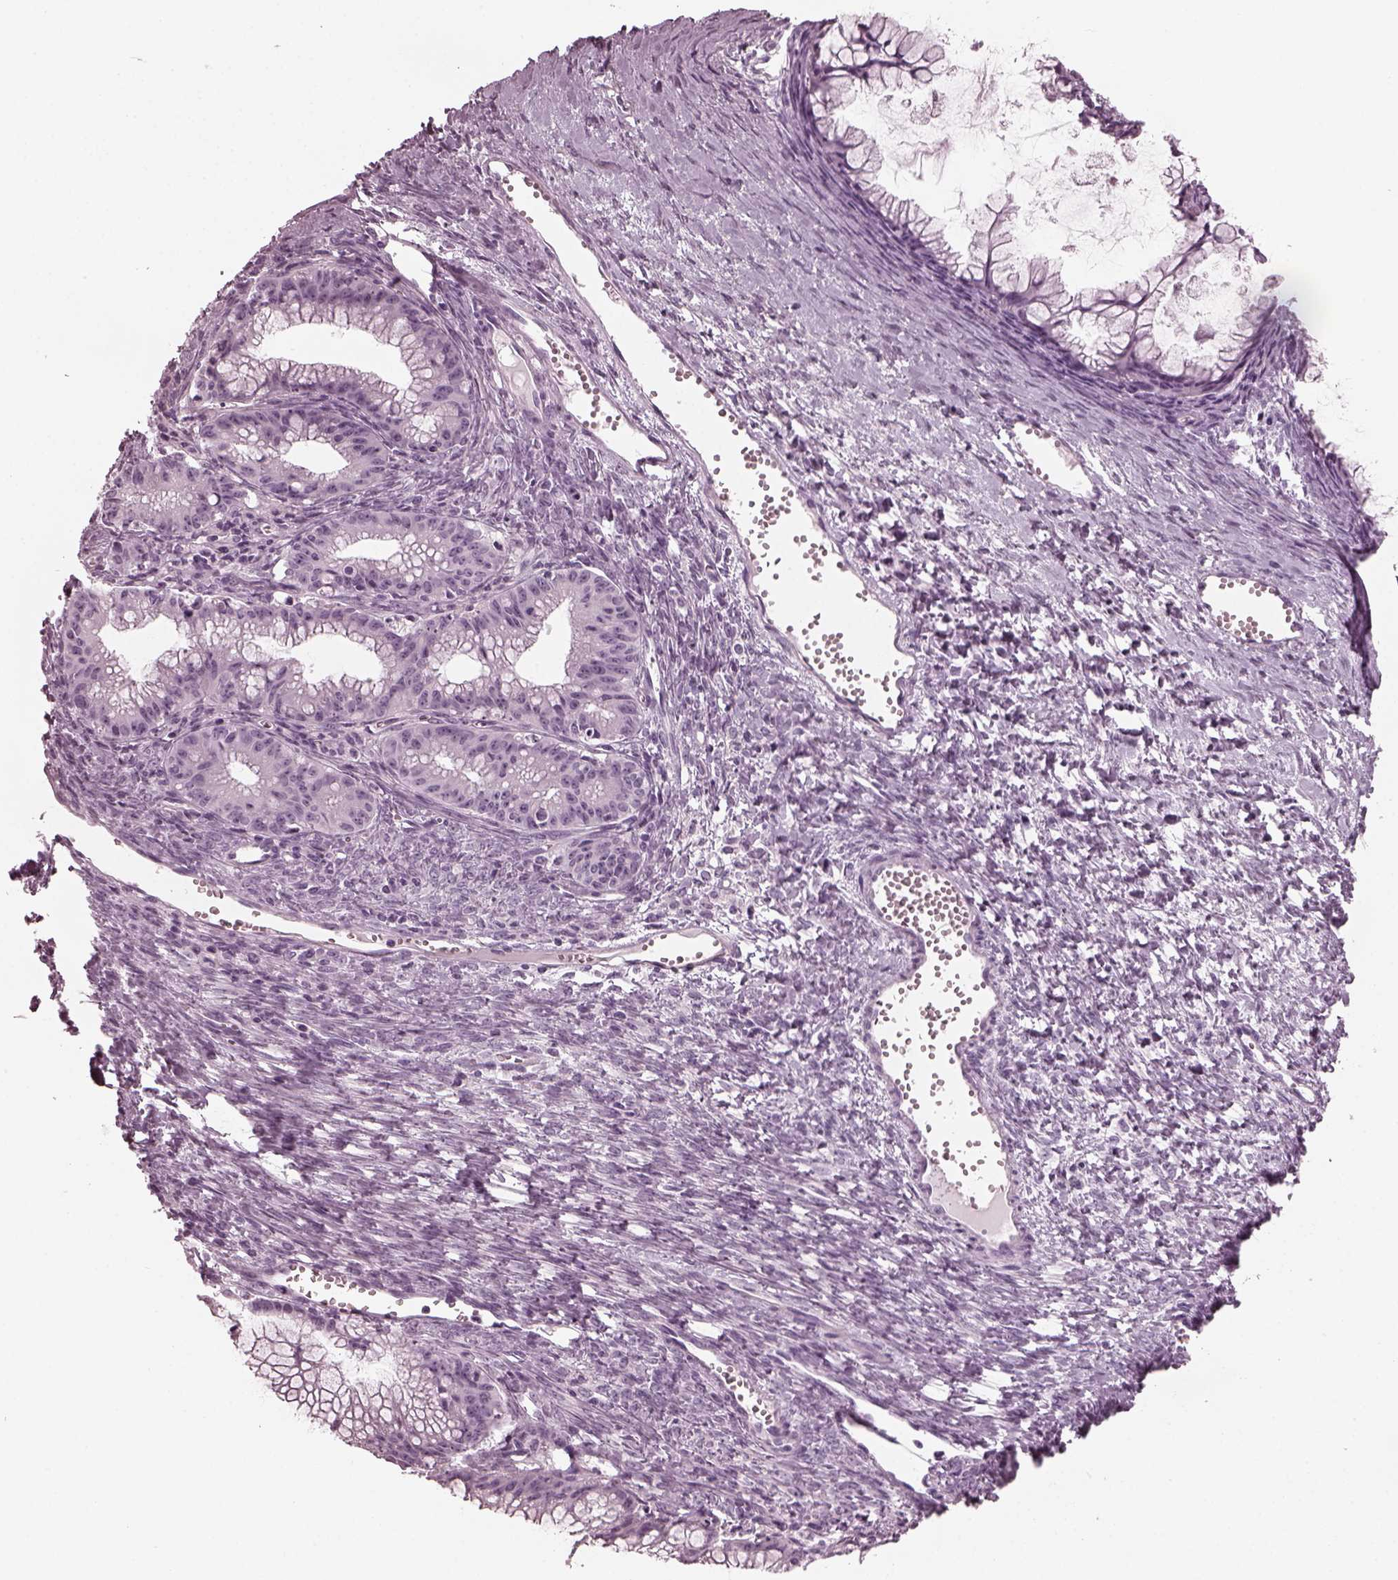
{"staining": {"intensity": "negative", "quantity": "none", "location": "none"}, "tissue": "ovarian cancer", "cell_type": "Tumor cells", "image_type": "cancer", "snomed": [{"axis": "morphology", "description": "Cystadenocarcinoma, mucinous, NOS"}, {"axis": "topography", "description": "Ovary"}], "caption": "High power microscopy photomicrograph of an IHC image of ovarian cancer, revealing no significant expression in tumor cells.", "gene": "RCVRN", "patient": {"sex": "female", "age": 41}}